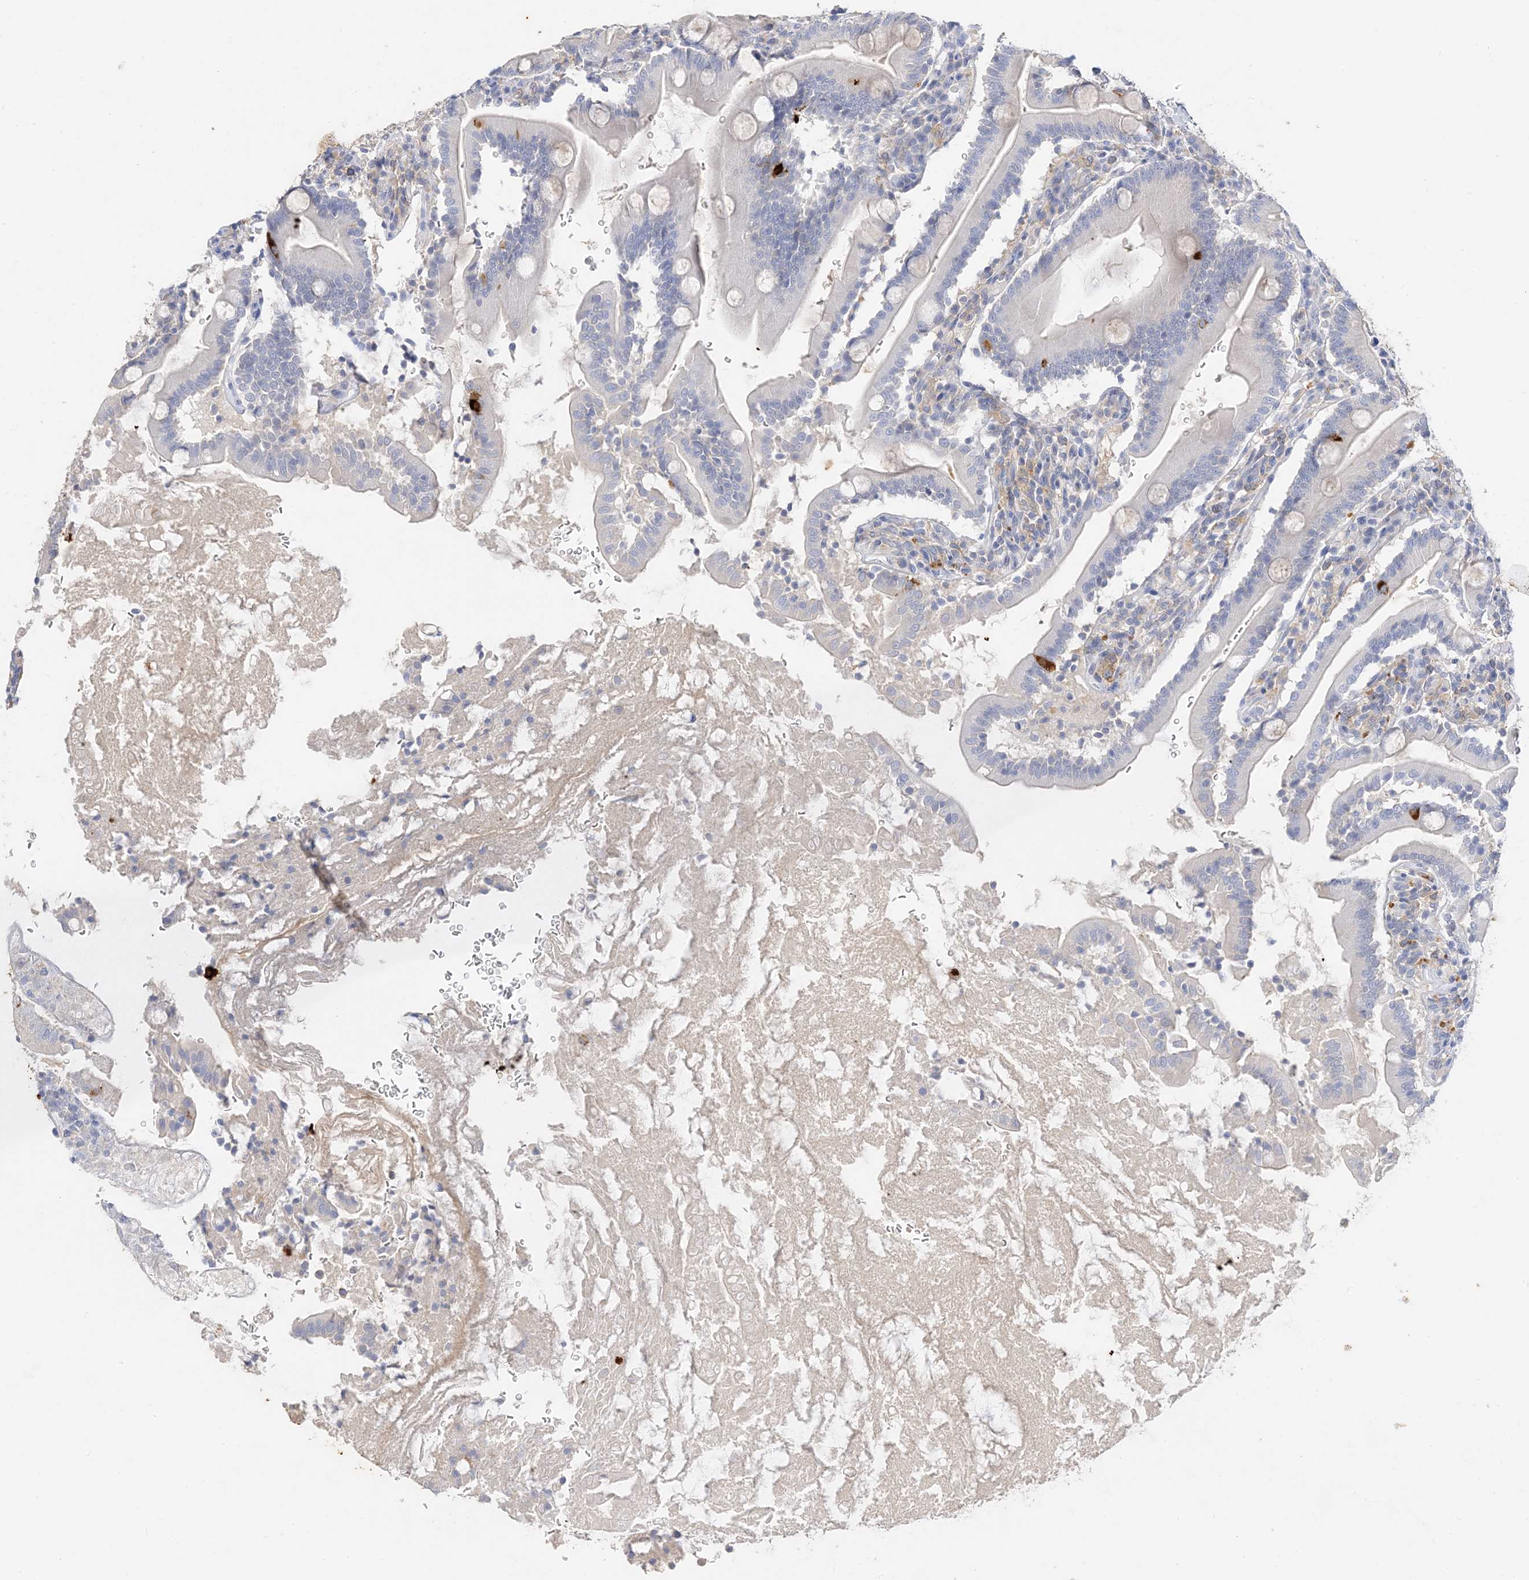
{"staining": {"intensity": "strong", "quantity": "<25%", "location": "cytoplasmic/membranous"}, "tissue": "duodenum", "cell_type": "Glandular cells", "image_type": "normal", "snomed": [{"axis": "morphology", "description": "Normal tissue, NOS"}, {"axis": "topography", "description": "Duodenum"}], "caption": "The micrograph exhibits immunohistochemical staining of normal duodenum. There is strong cytoplasmic/membranous positivity is appreciated in approximately <25% of glandular cells.", "gene": "ARV1", "patient": {"sex": "male", "age": 35}}